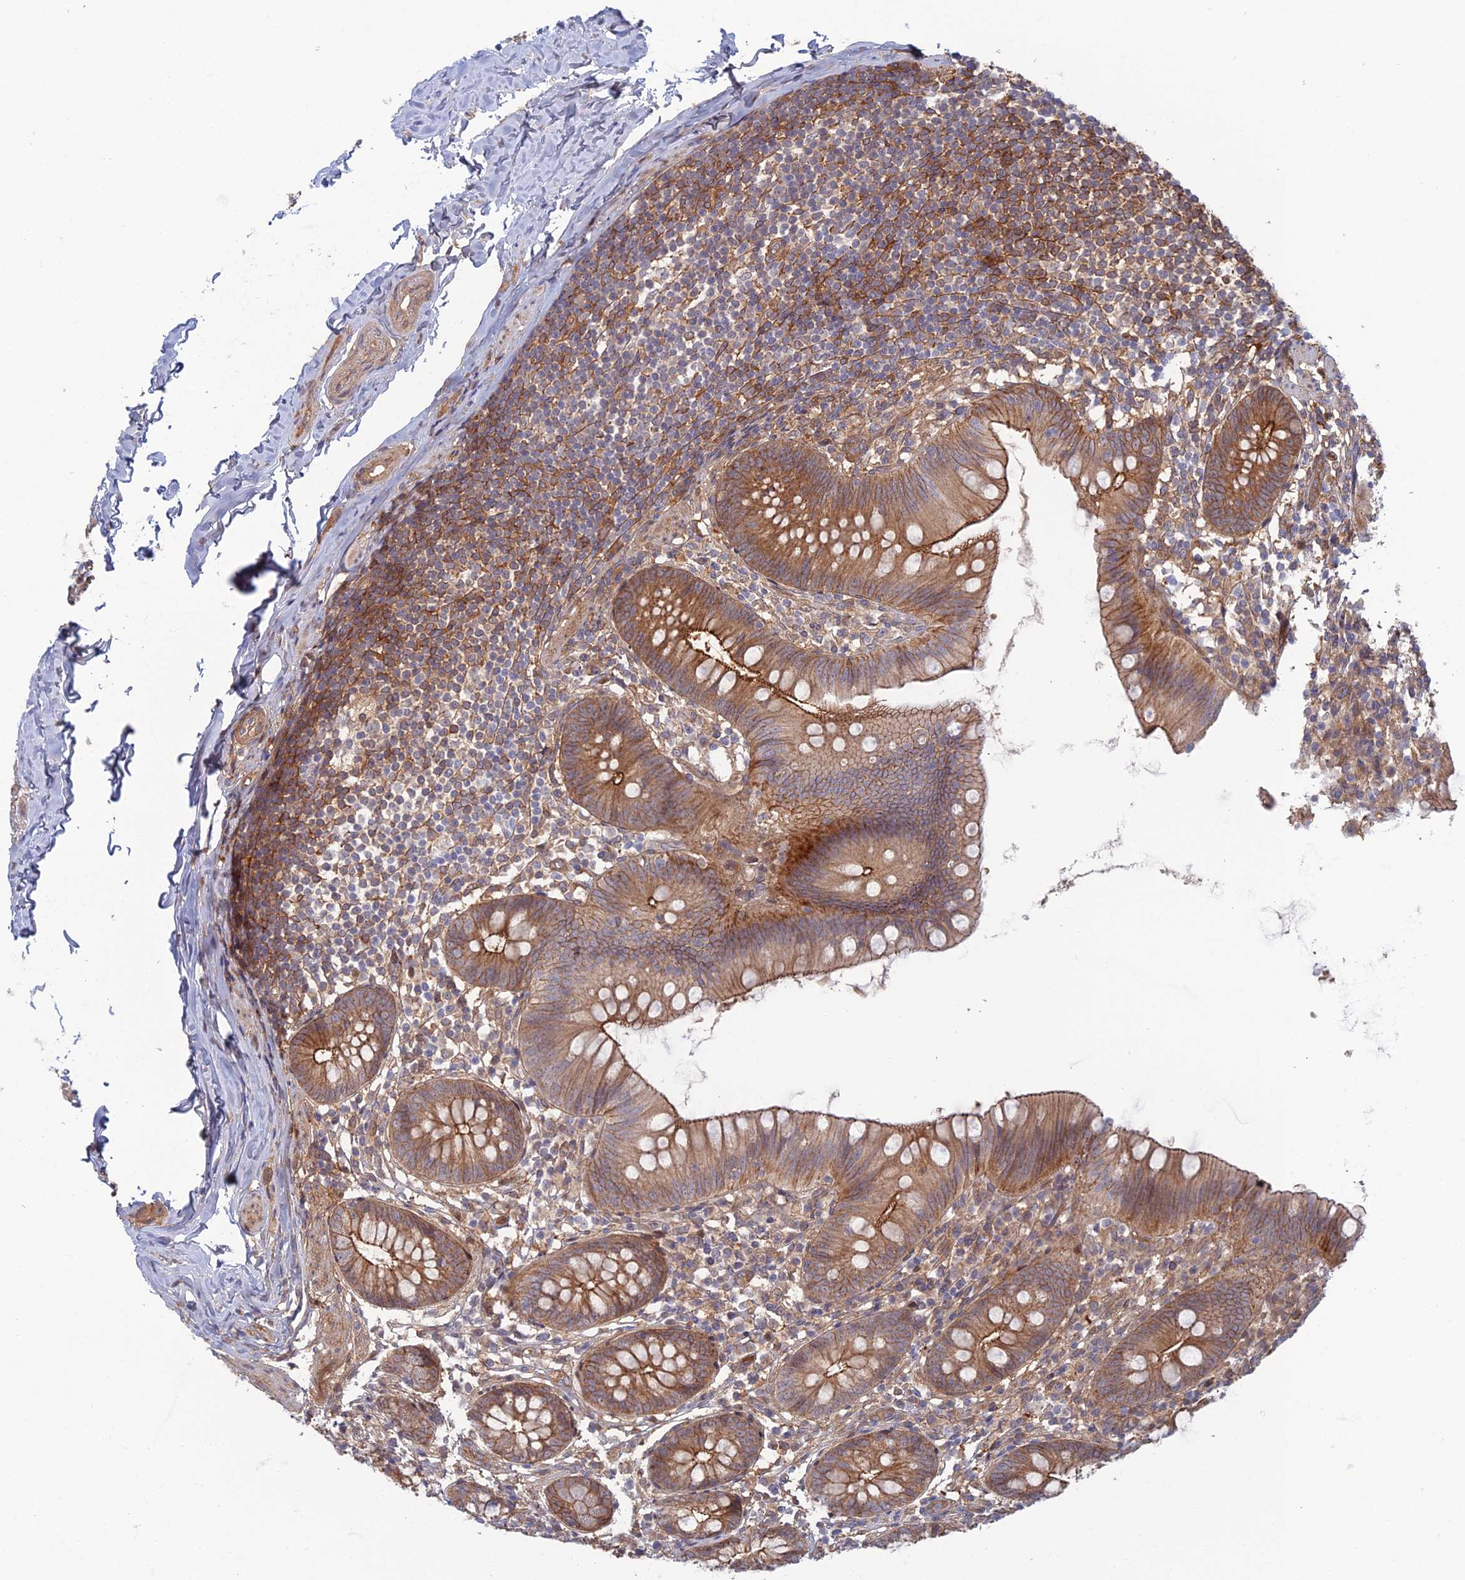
{"staining": {"intensity": "moderate", "quantity": ">75%", "location": "cytoplasmic/membranous"}, "tissue": "appendix", "cell_type": "Glandular cells", "image_type": "normal", "snomed": [{"axis": "morphology", "description": "Normal tissue, NOS"}, {"axis": "topography", "description": "Appendix"}], "caption": "Immunohistochemical staining of normal appendix displays moderate cytoplasmic/membranous protein positivity in approximately >75% of glandular cells. Immunohistochemistry stains the protein in brown and the nuclei are stained blue.", "gene": "ABHD1", "patient": {"sex": "female", "age": 62}}